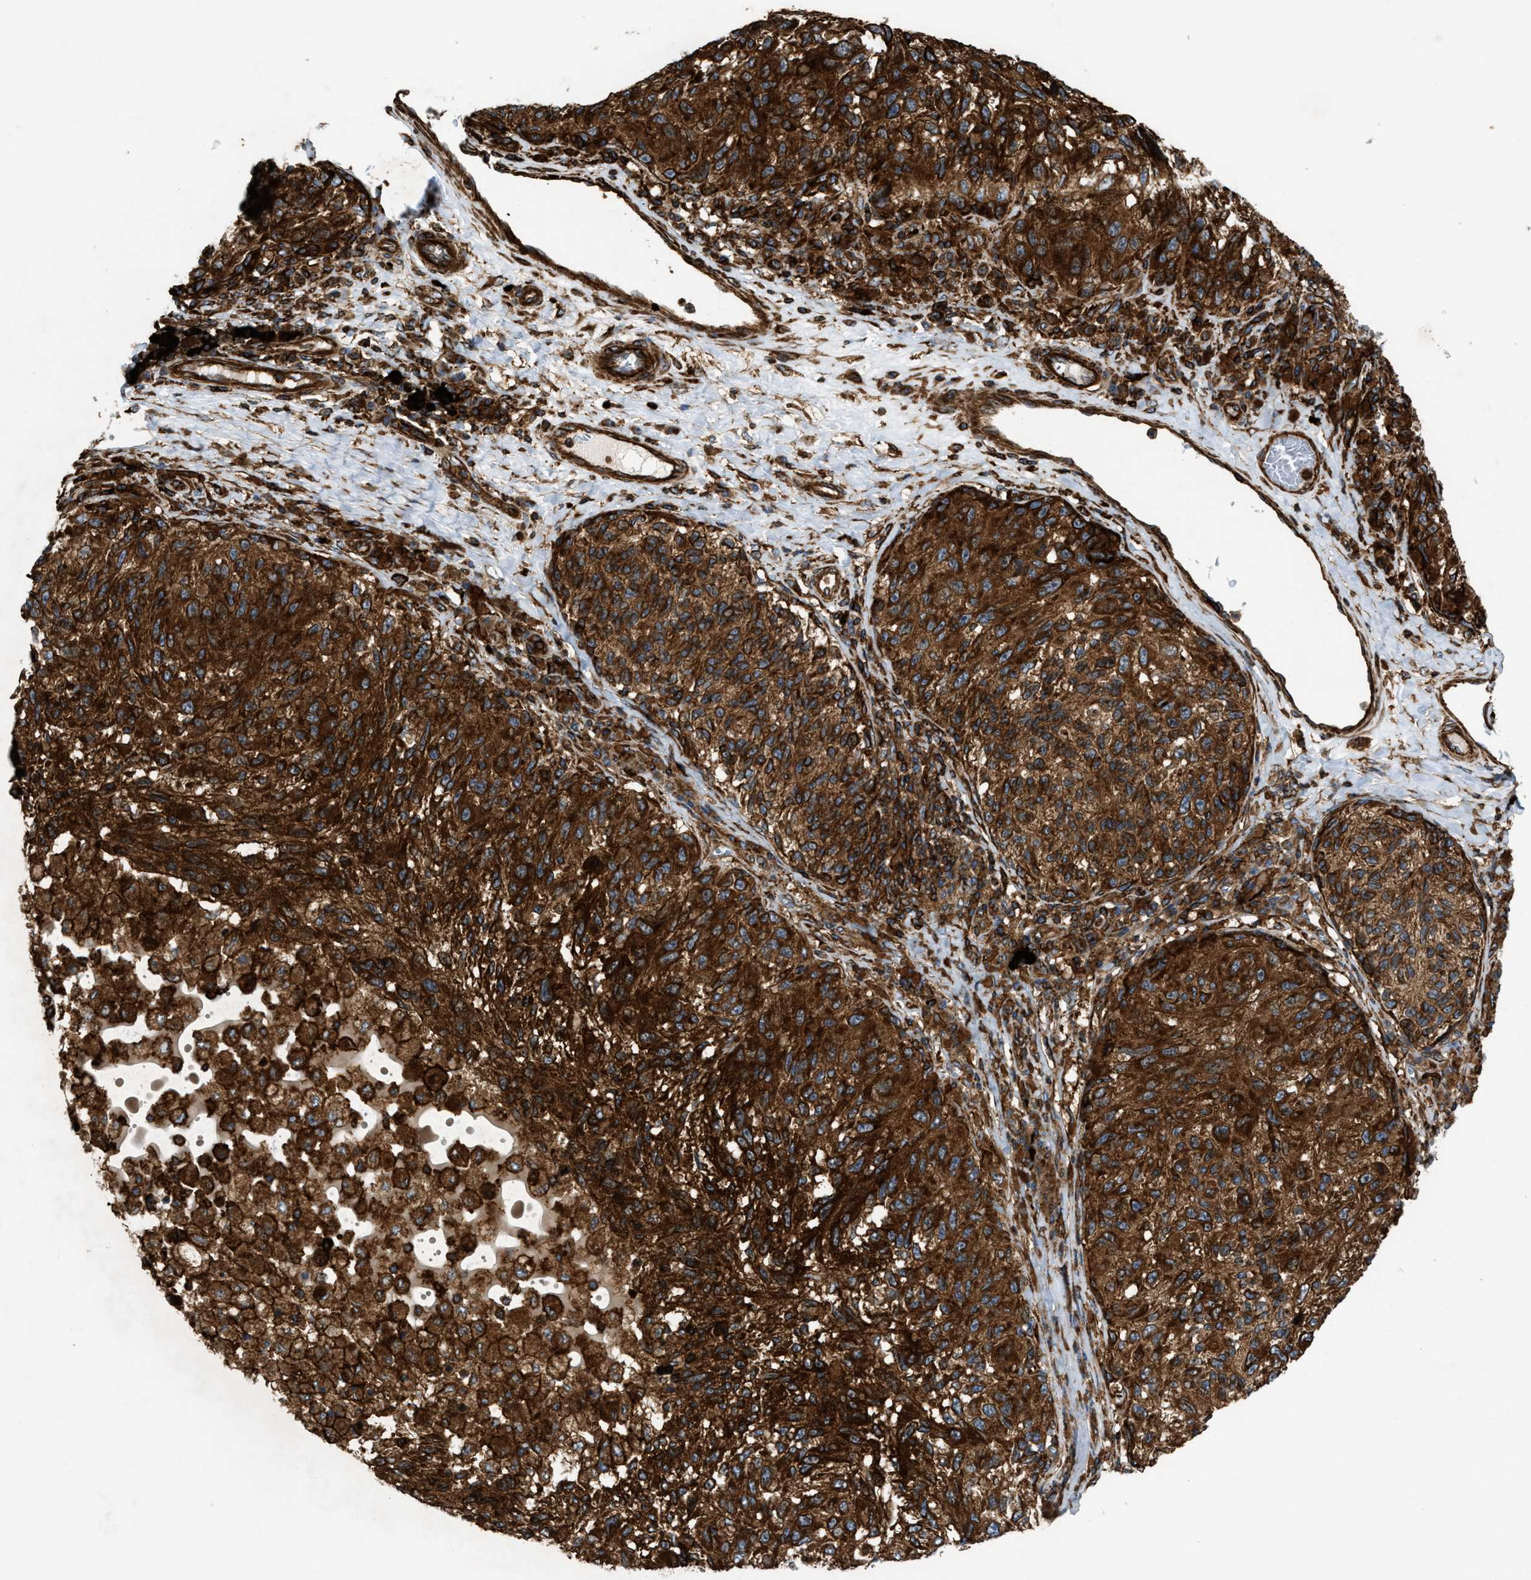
{"staining": {"intensity": "strong", "quantity": ">75%", "location": "cytoplasmic/membranous"}, "tissue": "melanoma", "cell_type": "Tumor cells", "image_type": "cancer", "snomed": [{"axis": "morphology", "description": "Malignant melanoma, NOS"}, {"axis": "topography", "description": "Skin"}], "caption": "Strong cytoplasmic/membranous expression is present in about >75% of tumor cells in melanoma.", "gene": "EGLN1", "patient": {"sex": "female", "age": 73}}